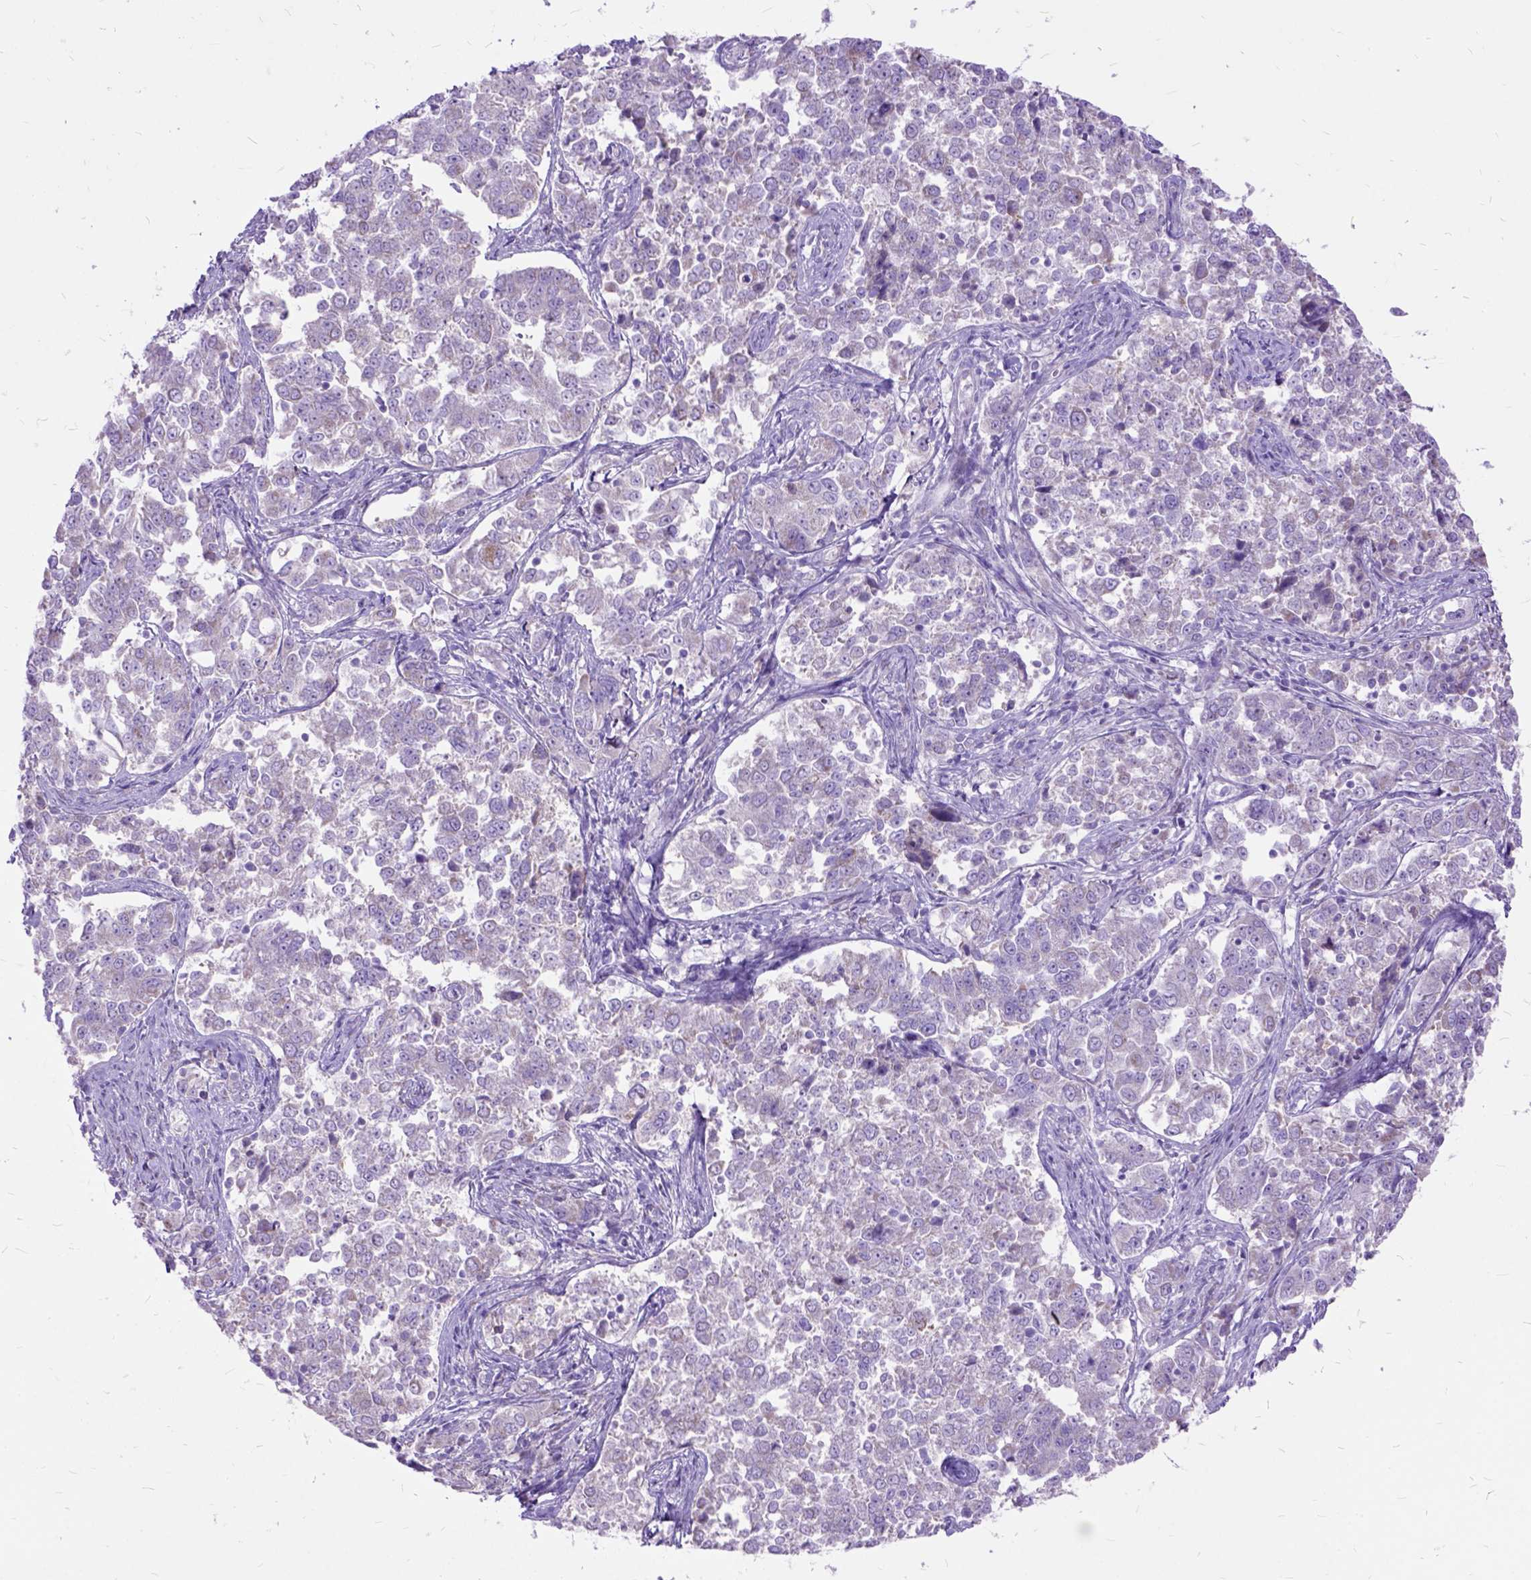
{"staining": {"intensity": "negative", "quantity": "none", "location": "none"}, "tissue": "endometrial cancer", "cell_type": "Tumor cells", "image_type": "cancer", "snomed": [{"axis": "morphology", "description": "Adenocarcinoma, NOS"}, {"axis": "topography", "description": "Endometrium"}], "caption": "Endometrial cancer was stained to show a protein in brown. There is no significant staining in tumor cells.", "gene": "CTAG2", "patient": {"sex": "female", "age": 43}}